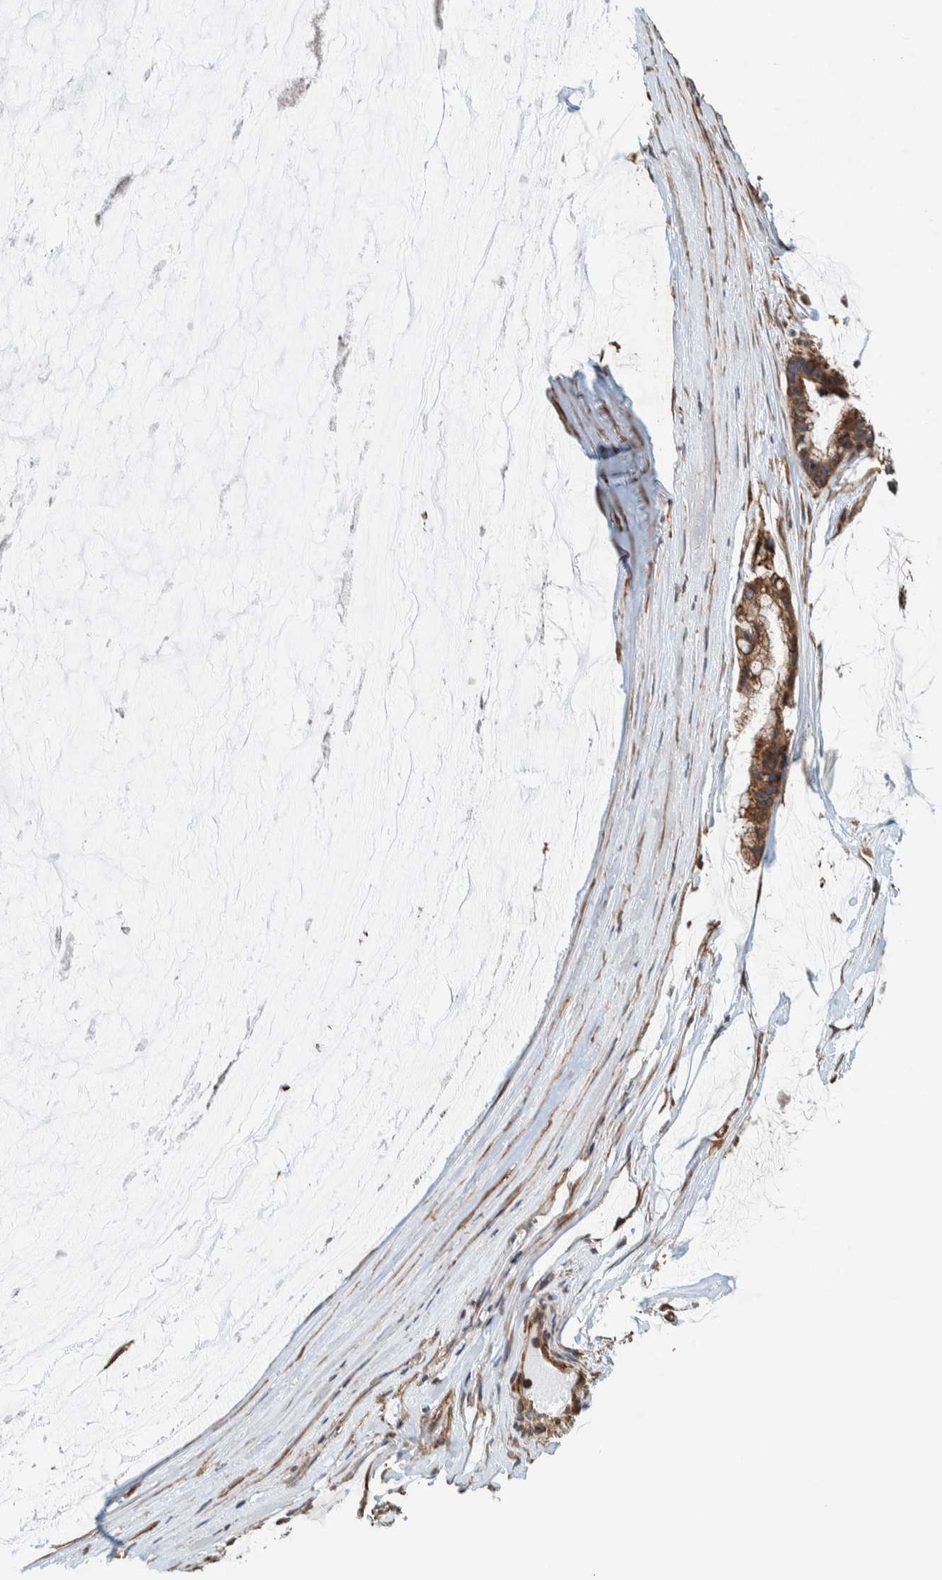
{"staining": {"intensity": "moderate", "quantity": ">75%", "location": "cytoplasmic/membranous"}, "tissue": "ovarian cancer", "cell_type": "Tumor cells", "image_type": "cancer", "snomed": [{"axis": "morphology", "description": "Cystadenocarcinoma, mucinous, NOS"}, {"axis": "topography", "description": "Ovary"}], "caption": "A photomicrograph showing moderate cytoplasmic/membranous staining in approximately >75% of tumor cells in mucinous cystadenocarcinoma (ovarian), as visualized by brown immunohistochemical staining.", "gene": "PLA2G3", "patient": {"sex": "female", "age": 39}}